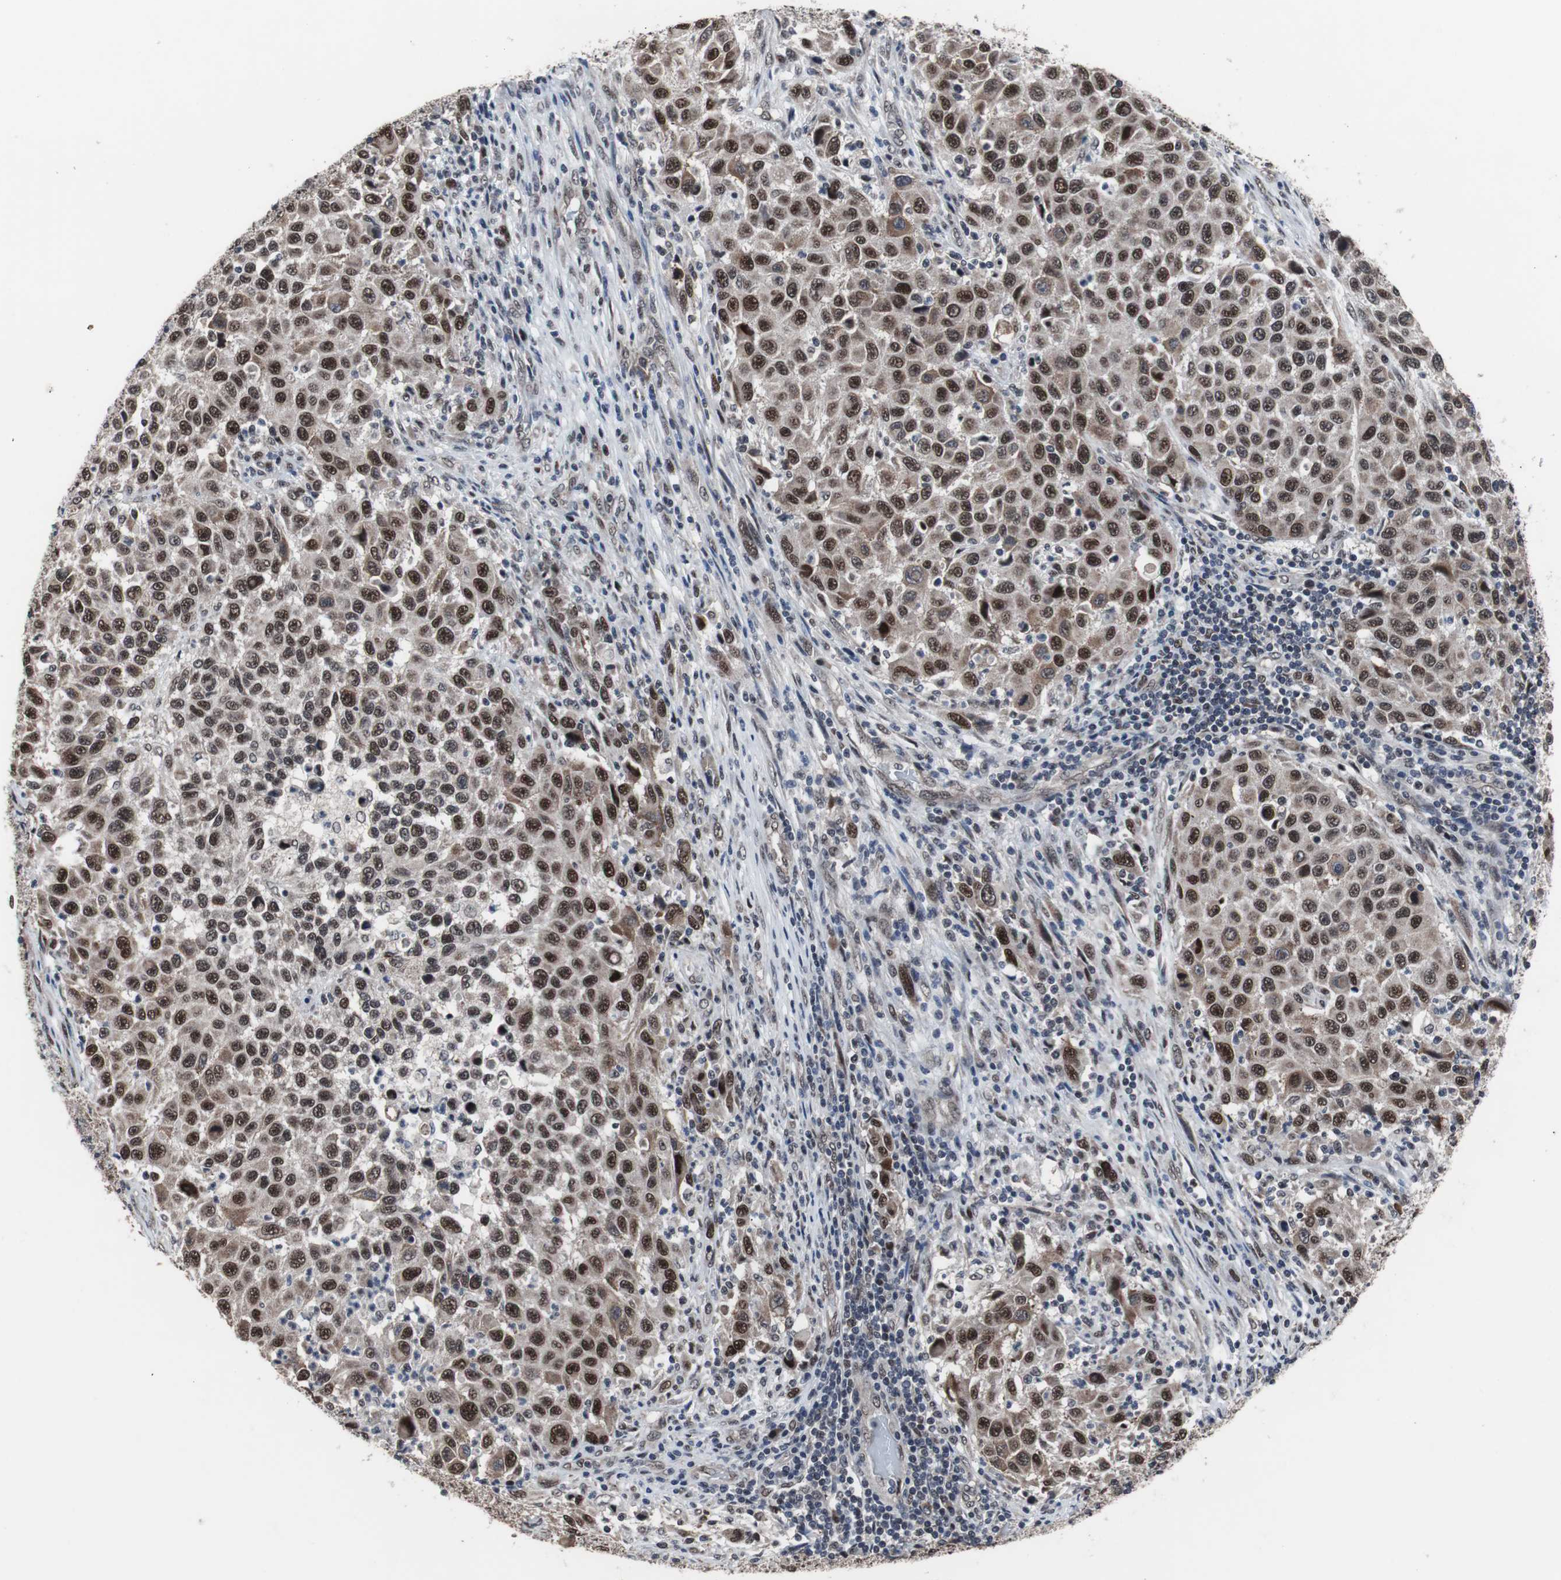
{"staining": {"intensity": "strong", "quantity": ">75%", "location": "cytoplasmic/membranous,nuclear"}, "tissue": "melanoma", "cell_type": "Tumor cells", "image_type": "cancer", "snomed": [{"axis": "morphology", "description": "Malignant melanoma, Metastatic site"}, {"axis": "topography", "description": "Lymph node"}], "caption": "Immunohistochemistry (IHC) histopathology image of human melanoma stained for a protein (brown), which exhibits high levels of strong cytoplasmic/membranous and nuclear staining in about >75% of tumor cells.", "gene": "GTF2F2", "patient": {"sex": "male", "age": 61}}